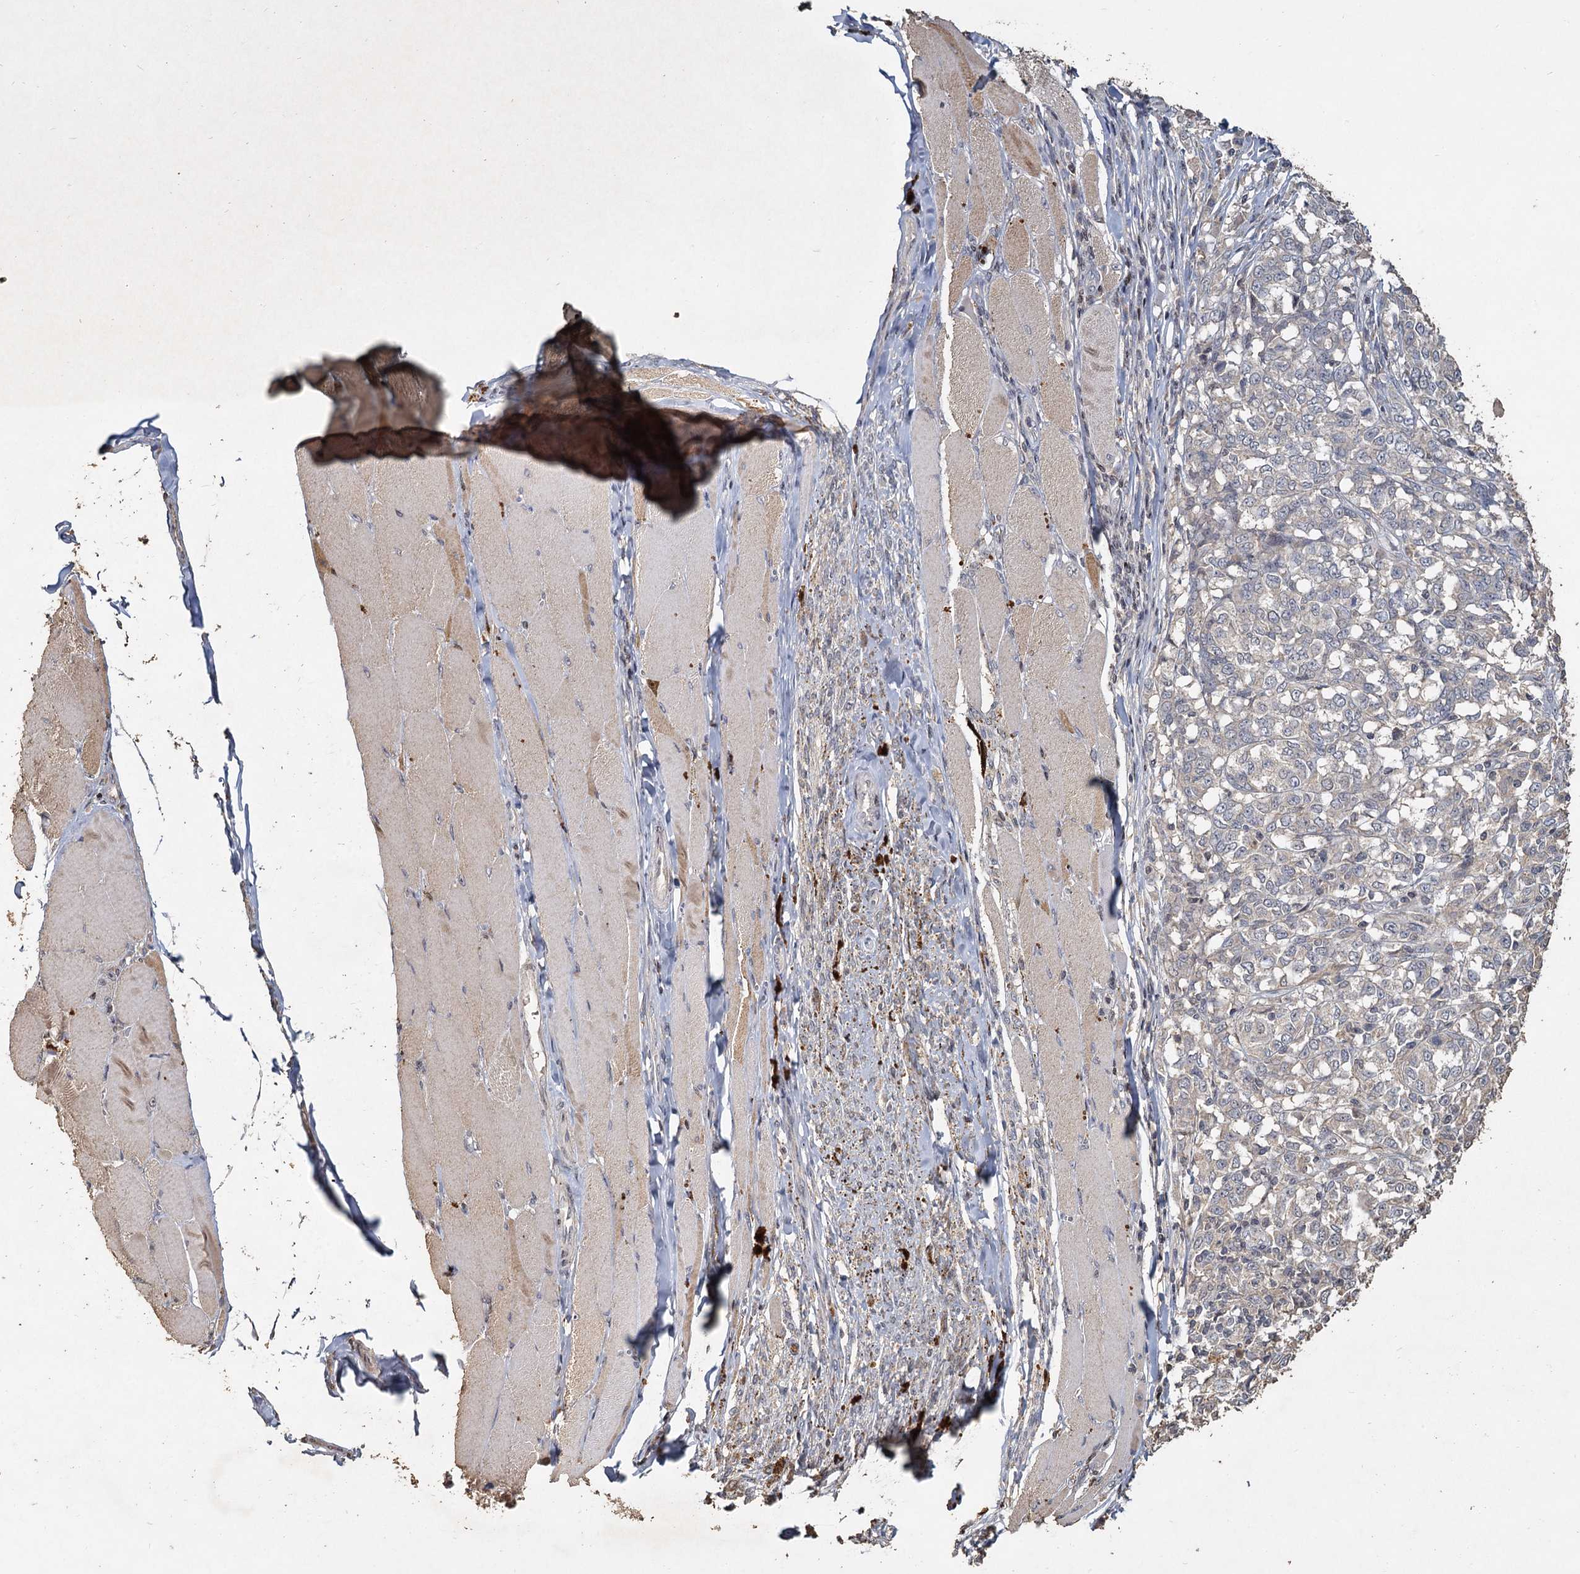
{"staining": {"intensity": "negative", "quantity": "none", "location": "none"}, "tissue": "melanoma", "cell_type": "Tumor cells", "image_type": "cancer", "snomed": [{"axis": "morphology", "description": "Malignant melanoma, NOS"}, {"axis": "topography", "description": "Skin"}], "caption": "Immunohistochemistry image of neoplastic tissue: malignant melanoma stained with DAB (3,3'-diaminobenzidine) reveals no significant protein positivity in tumor cells.", "gene": "CCDC61", "patient": {"sex": "female", "age": 72}}